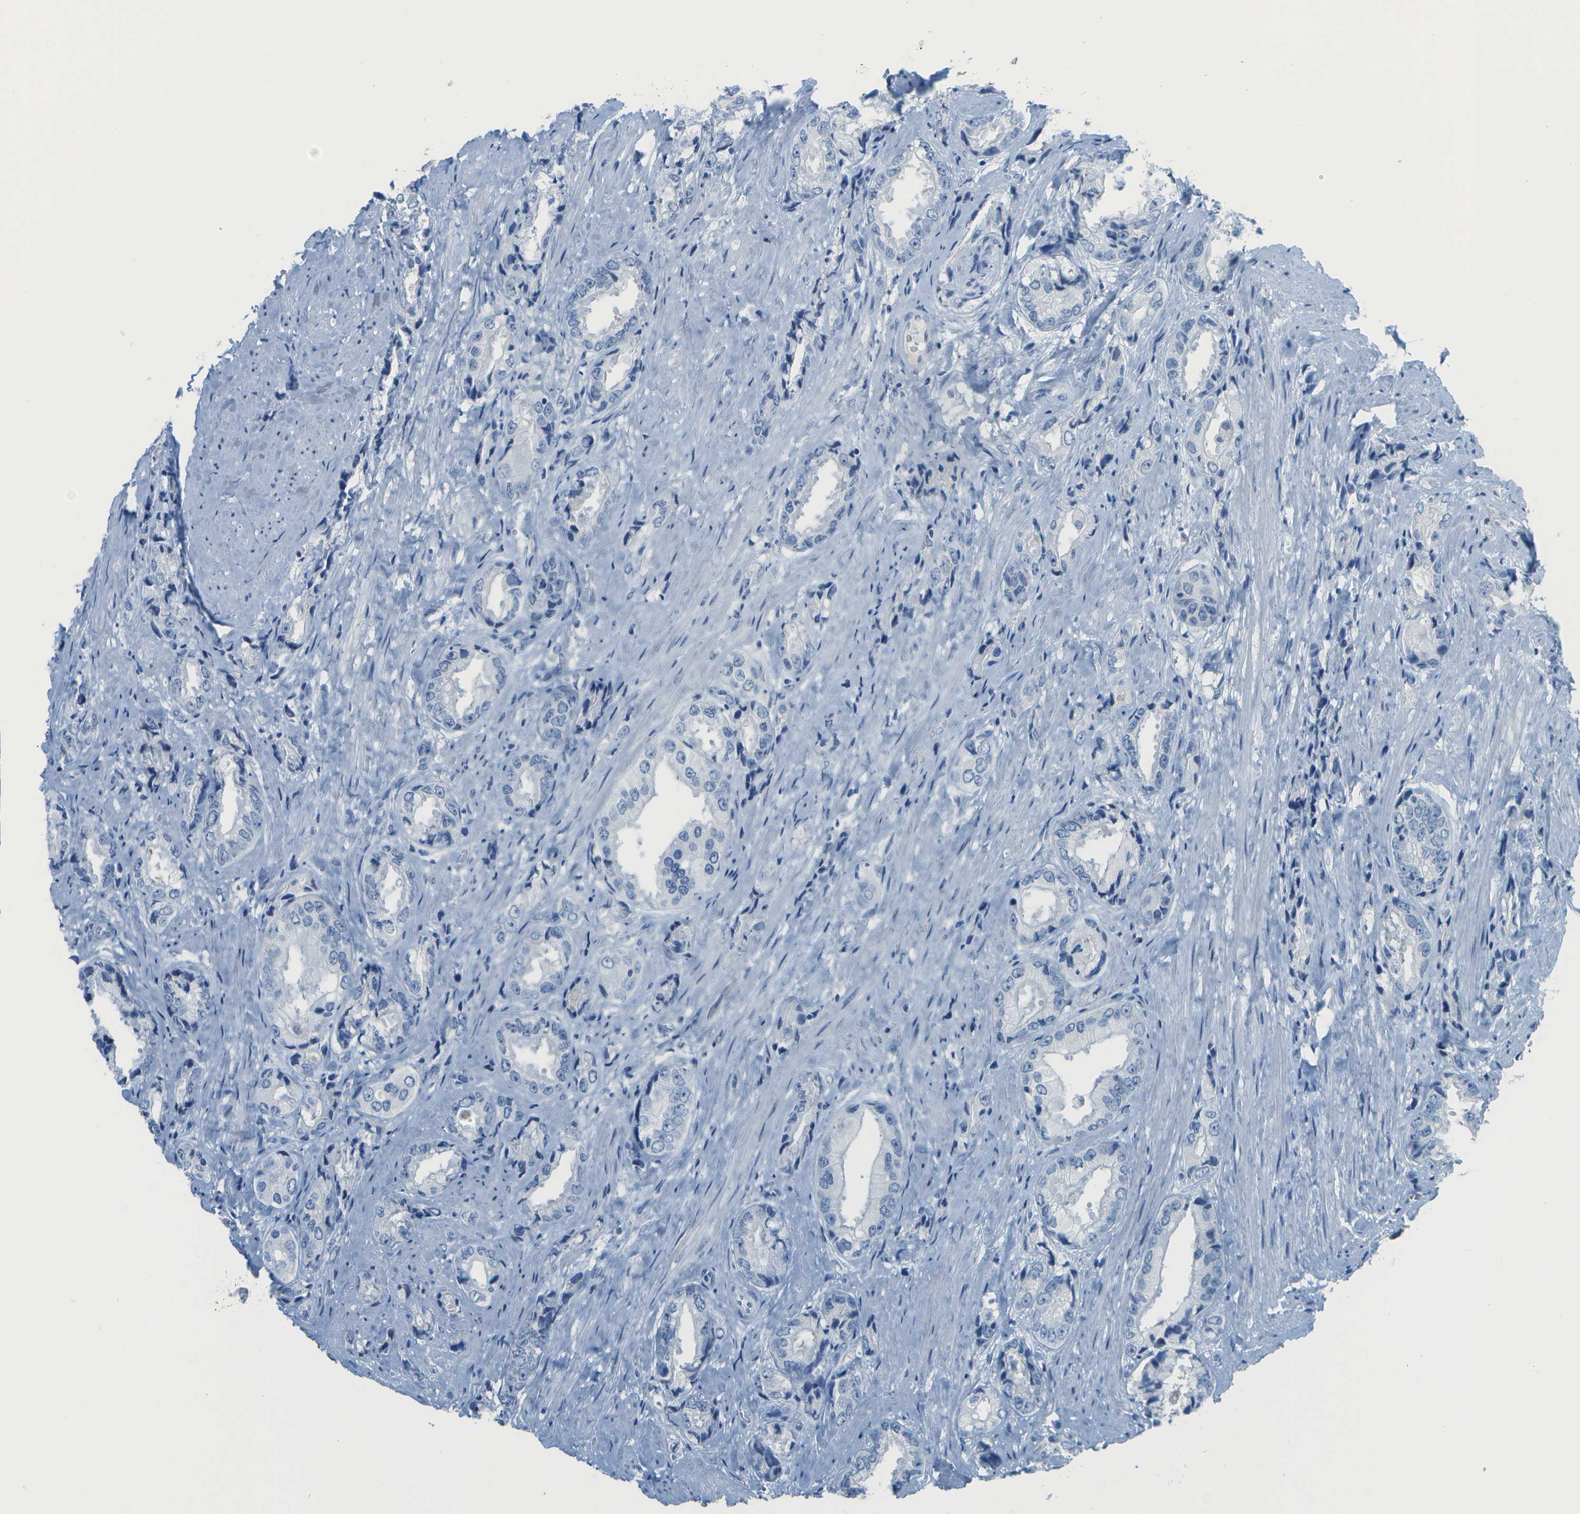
{"staining": {"intensity": "negative", "quantity": "none", "location": "none"}, "tissue": "prostate cancer", "cell_type": "Tumor cells", "image_type": "cancer", "snomed": [{"axis": "morphology", "description": "Adenocarcinoma, High grade"}, {"axis": "topography", "description": "Prostate"}], "caption": "Micrograph shows no significant protein expression in tumor cells of prostate high-grade adenocarcinoma.", "gene": "C1S", "patient": {"sex": "male", "age": 61}}